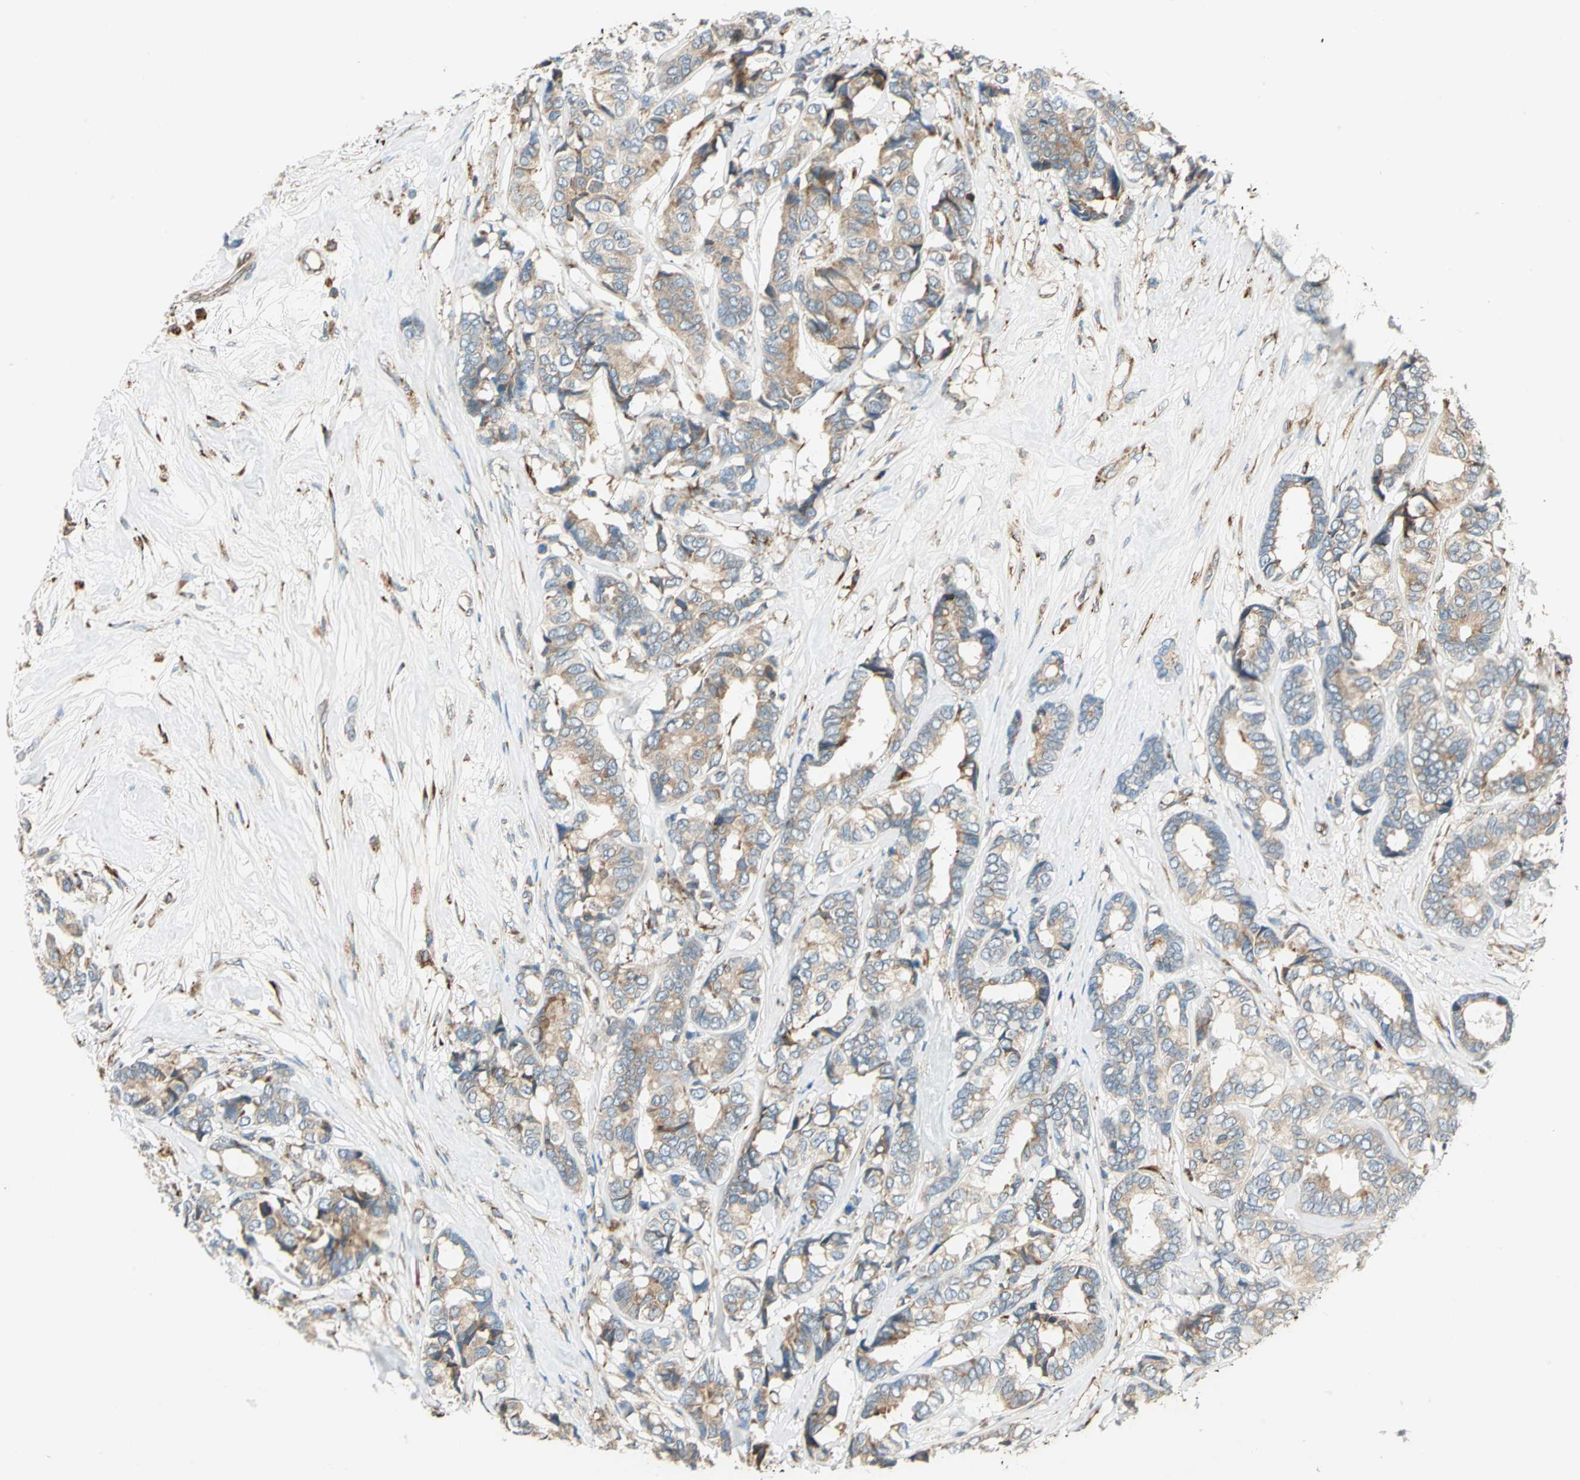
{"staining": {"intensity": "weak", "quantity": ">75%", "location": "cytoplasmic/membranous"}, "tissue": "breast cancer", "cell_type": "Tumor cells", "image_type": "cancer", "snomed": [{"axis": "morphology", "description": "Duct carcinoma"}, {"axis": "topography", "description": "Breast"}], "caption": "Protein expression analysis of intraductal carcinoma (breast) exhibits weak cytoplasmic/membranous expression in about >75% of tumor cells.", "gene": "PDIA4", "patient": {"sex": "female", "age": 87}}